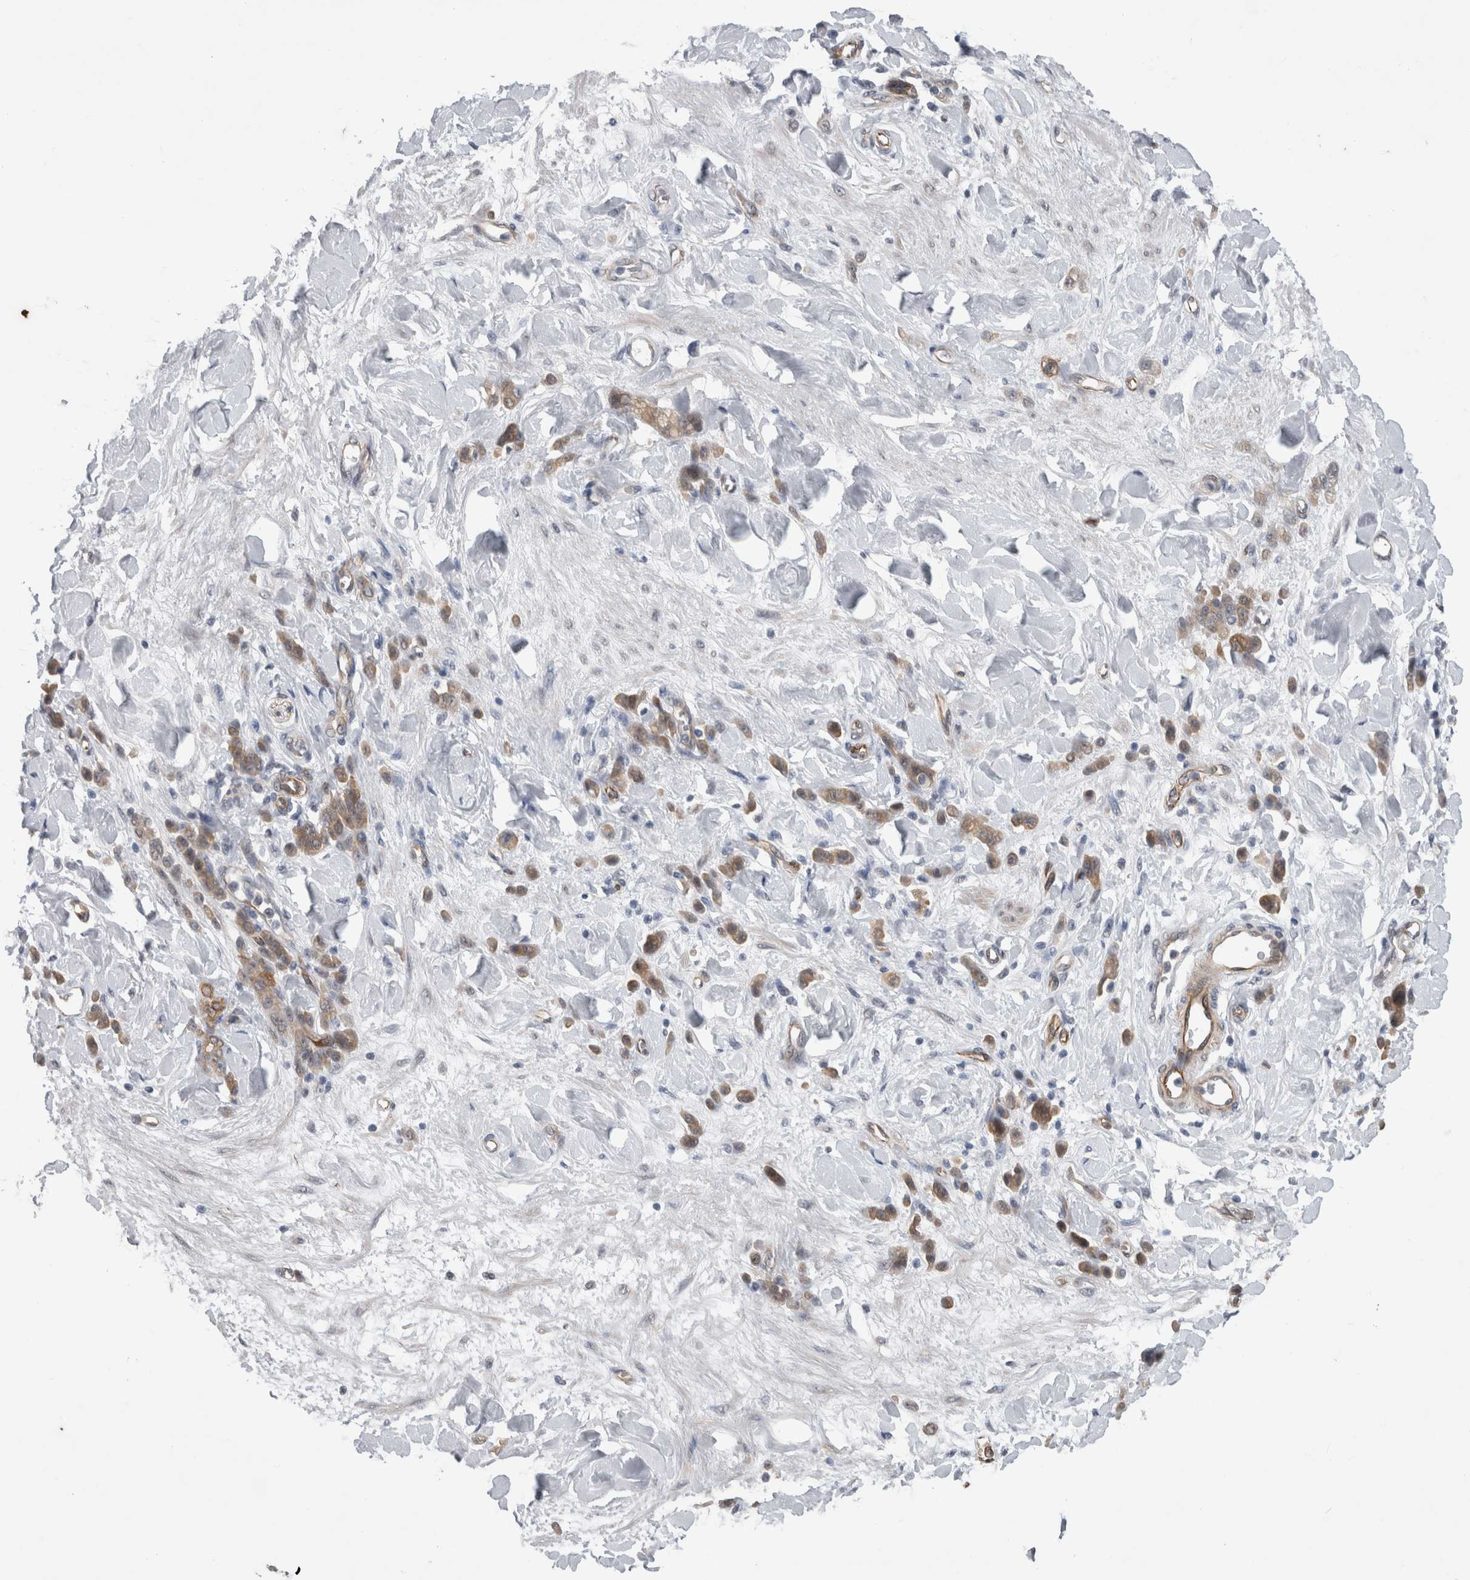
{"staining": {"intensity": "moderate", "quantity": "25%-75%", "location": "cytoplasmic/membranous"}, "tissue": "stomach cancer", "cell_type": "Tumor cells", "image_type": "cancer", "snomed": [{"axis": "morphology", "description": "Normal tissue, NOS"}, {"axis": "morphology", "description": "Adenocarcinoma, NOS"}, {"axis": "topography", "description": "Stomach"}], "caption": "The micrograph displays a brown stain indicating the presence of a protein in the cytoplasmic/membranous of tumor cells in stomach cancer.", "gene": "FAM83H", "patient": {"sex": "male", "age": 82}}